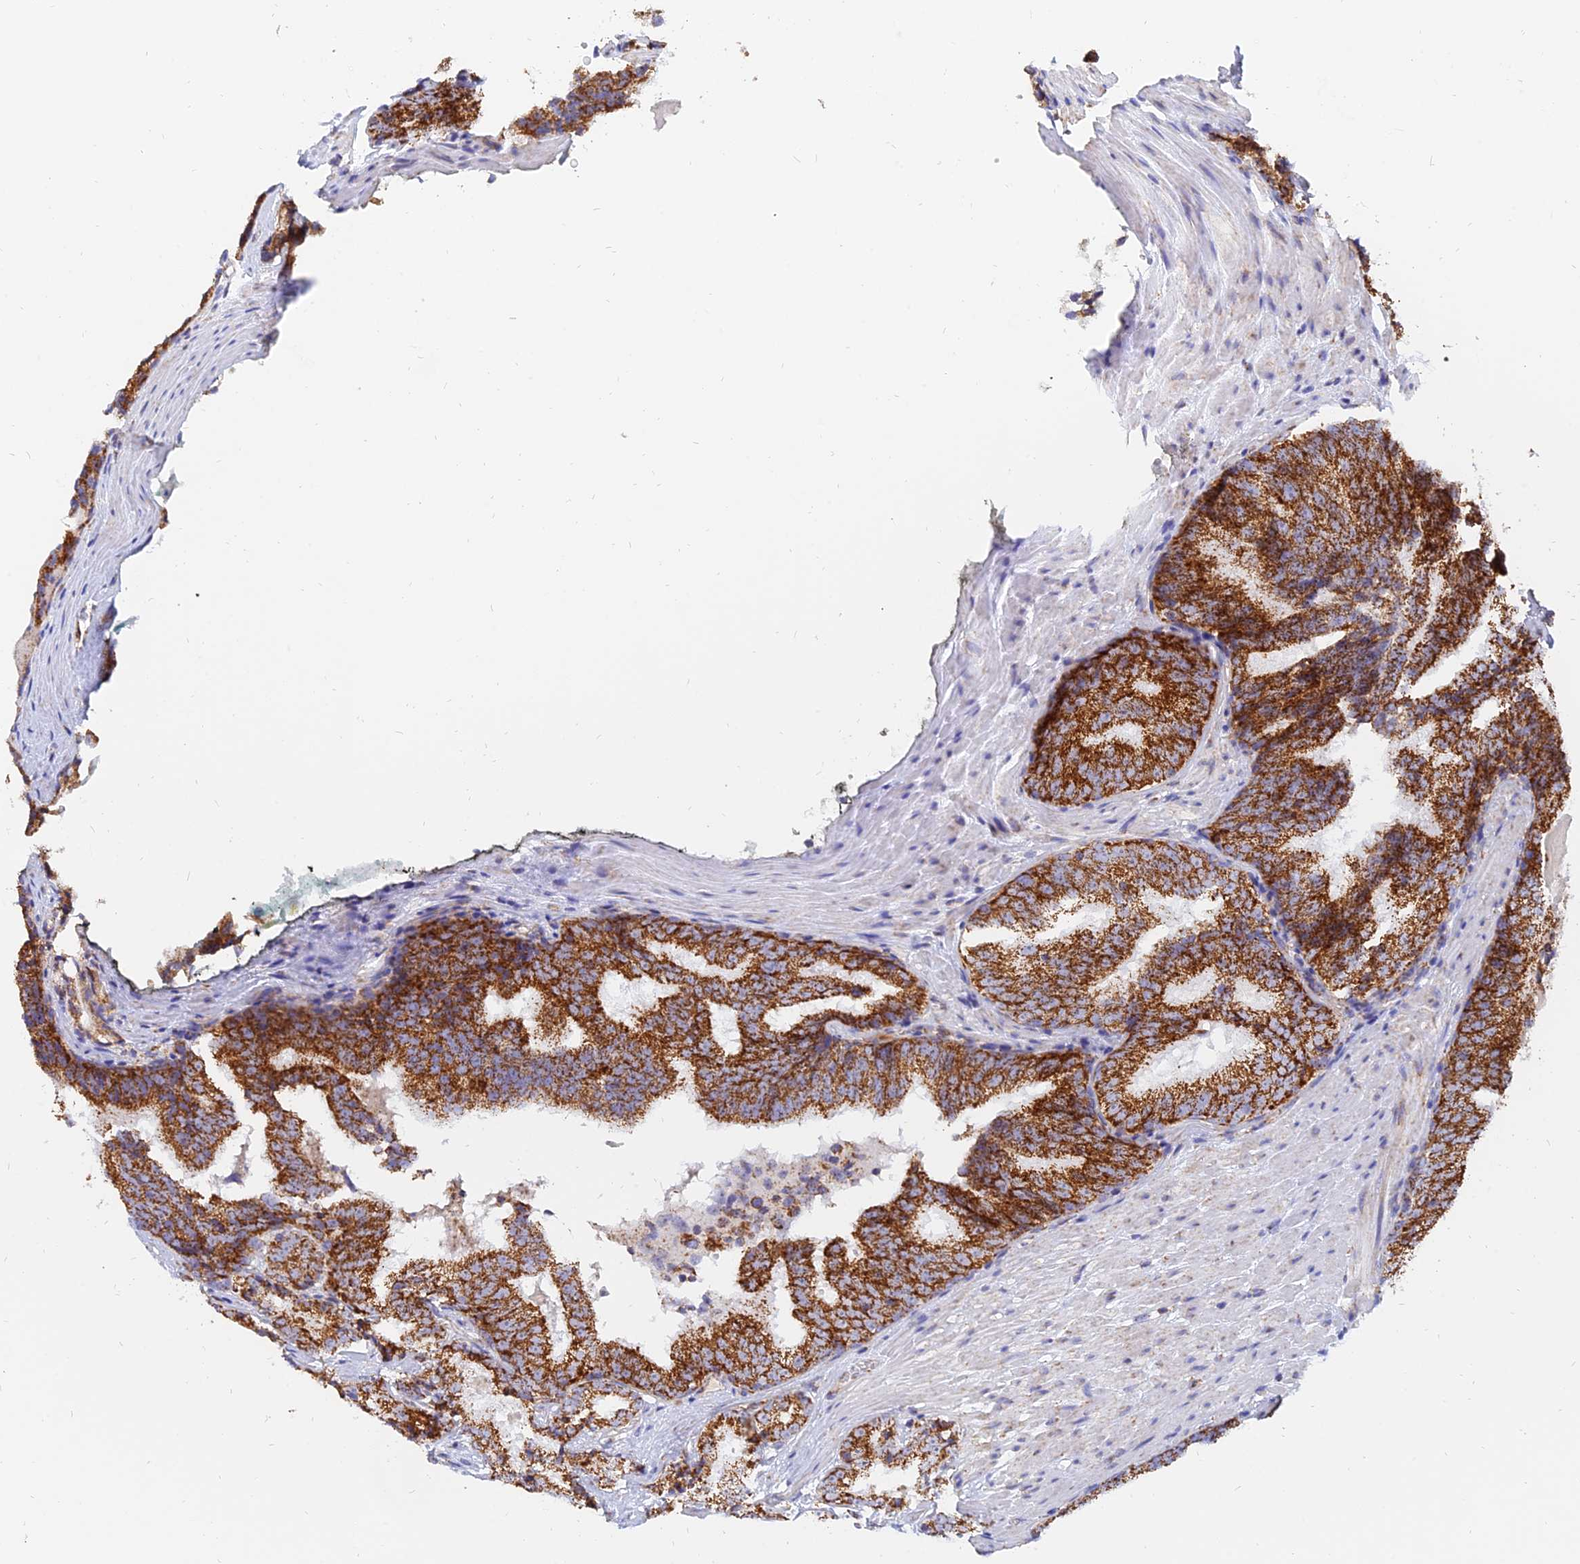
{"staining": {"intensity": "strong", "quantity": ">75%", "location": "cytoplasmic/membranous"}, "tissue": "prostate cancer", "cell_type": "Tumor cells", "image_type": "cancer", "snomed": [{"axis": "morphology", "description": "Adenocarcinoma, High grade"}, {"axis": "topography", "description": "Prostate"}], "caption": "This micrograph reveals IHC staining of human adenocarcinoma (high-grade) (prostate), with high strong cytoplasmic/membranous expression in approximately >75% of tumor cells.", "gene": "NDUFB6", "patient": {"sex": "male", "age": 66}}